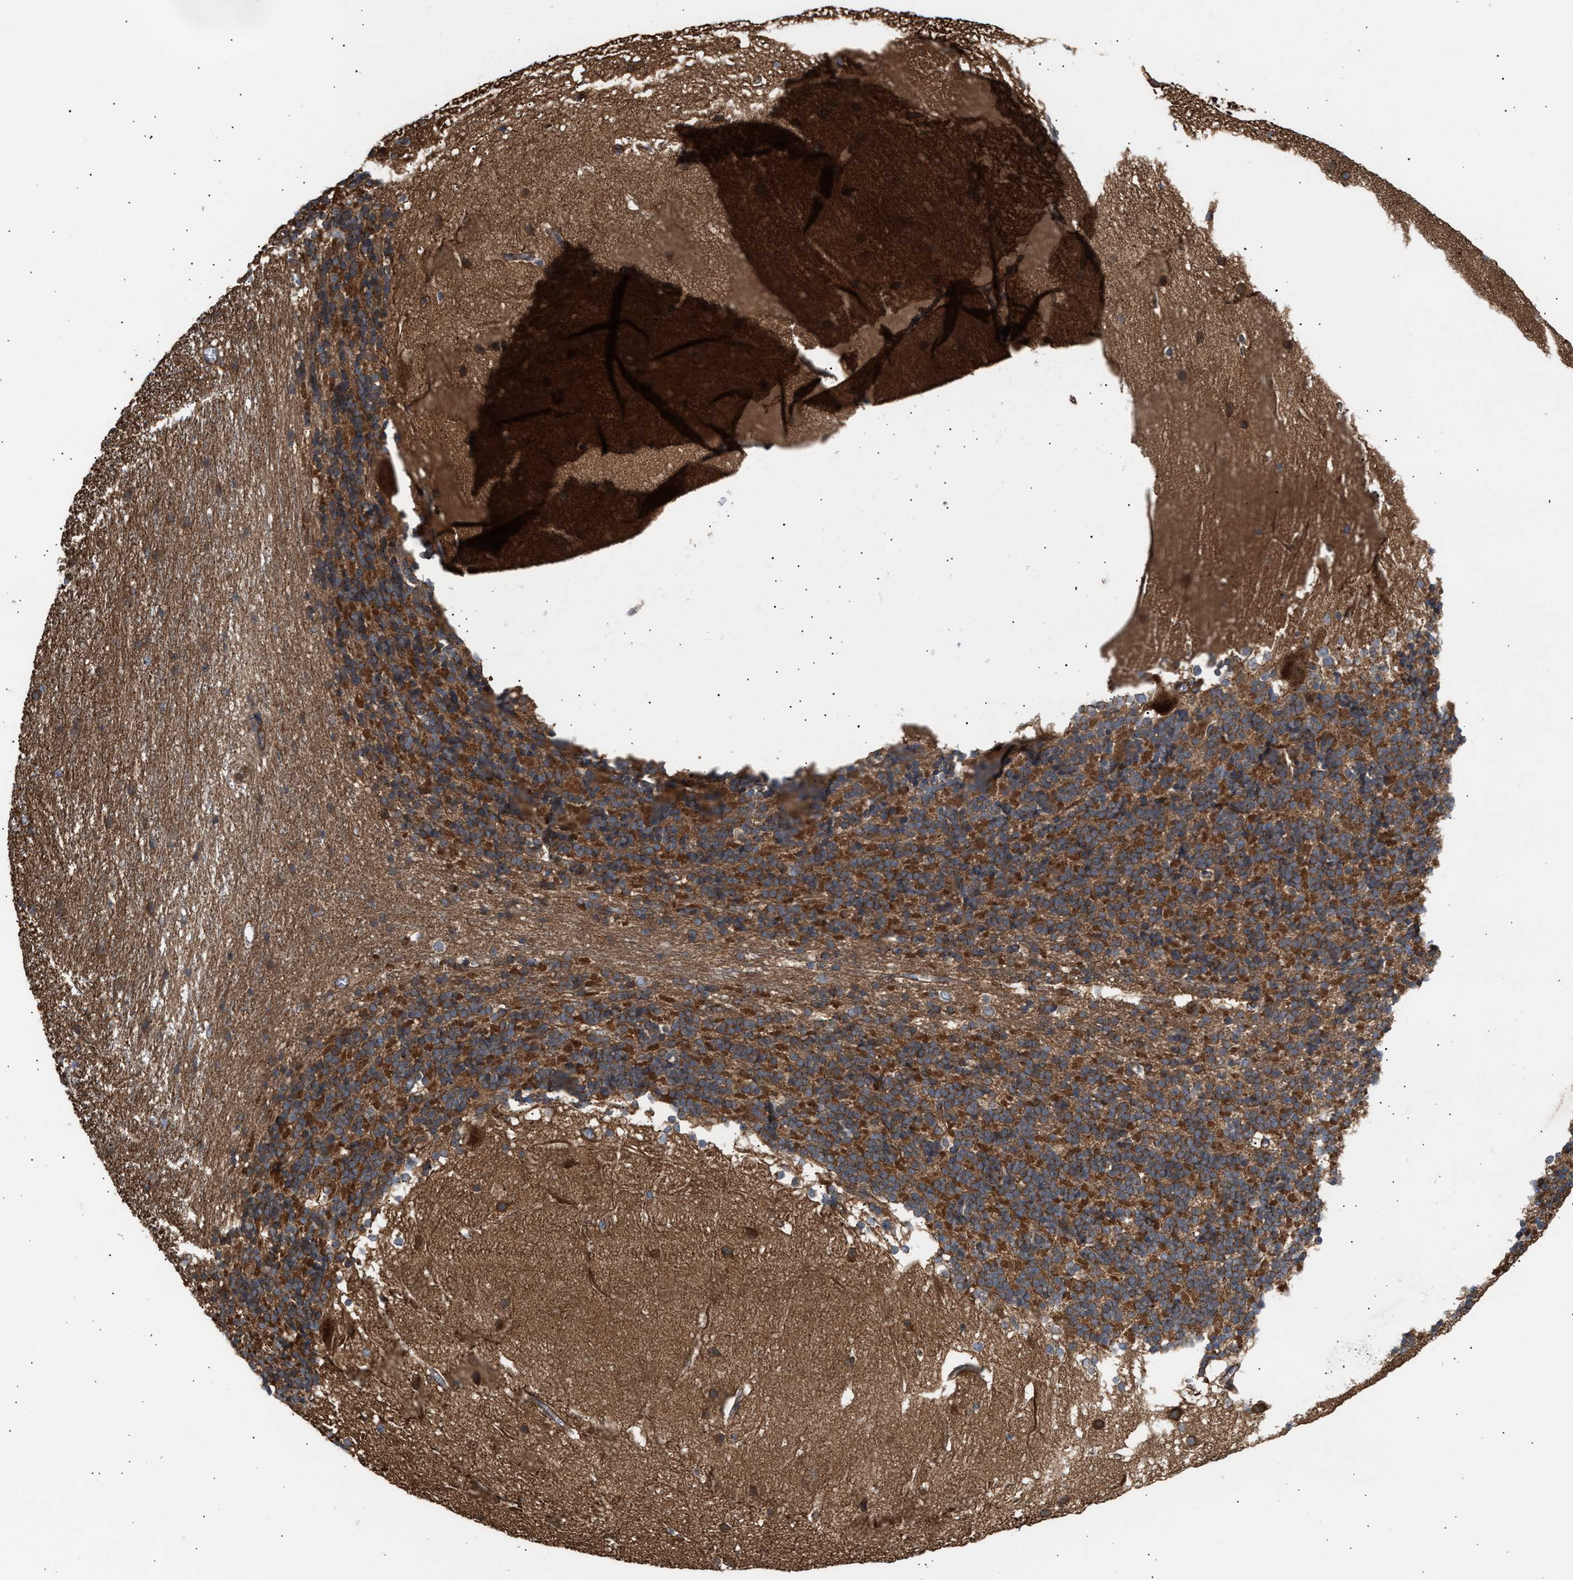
{"staining": {"intensity": "moderate", "quantity": ">75%", "location": "cytoplasmic/membranous"}, "tissue": "cerebellum", "cell_type": "Cells in granular layer", "image_type": "normal", "snomed": [{"axis": "morphology", "description": "Normal tissue, NOS"}, {"axis": "topography", "description": "Cerebellum"}], "caption": "This is an image of immunohistochemistry (IHC) staining of benign cerebellum, which shows moderate staining in the cytoplasmic/membranous of cells in granular layer.", "gene": "EPS15L1", "patient": {"sex": "female", "age": 19}}